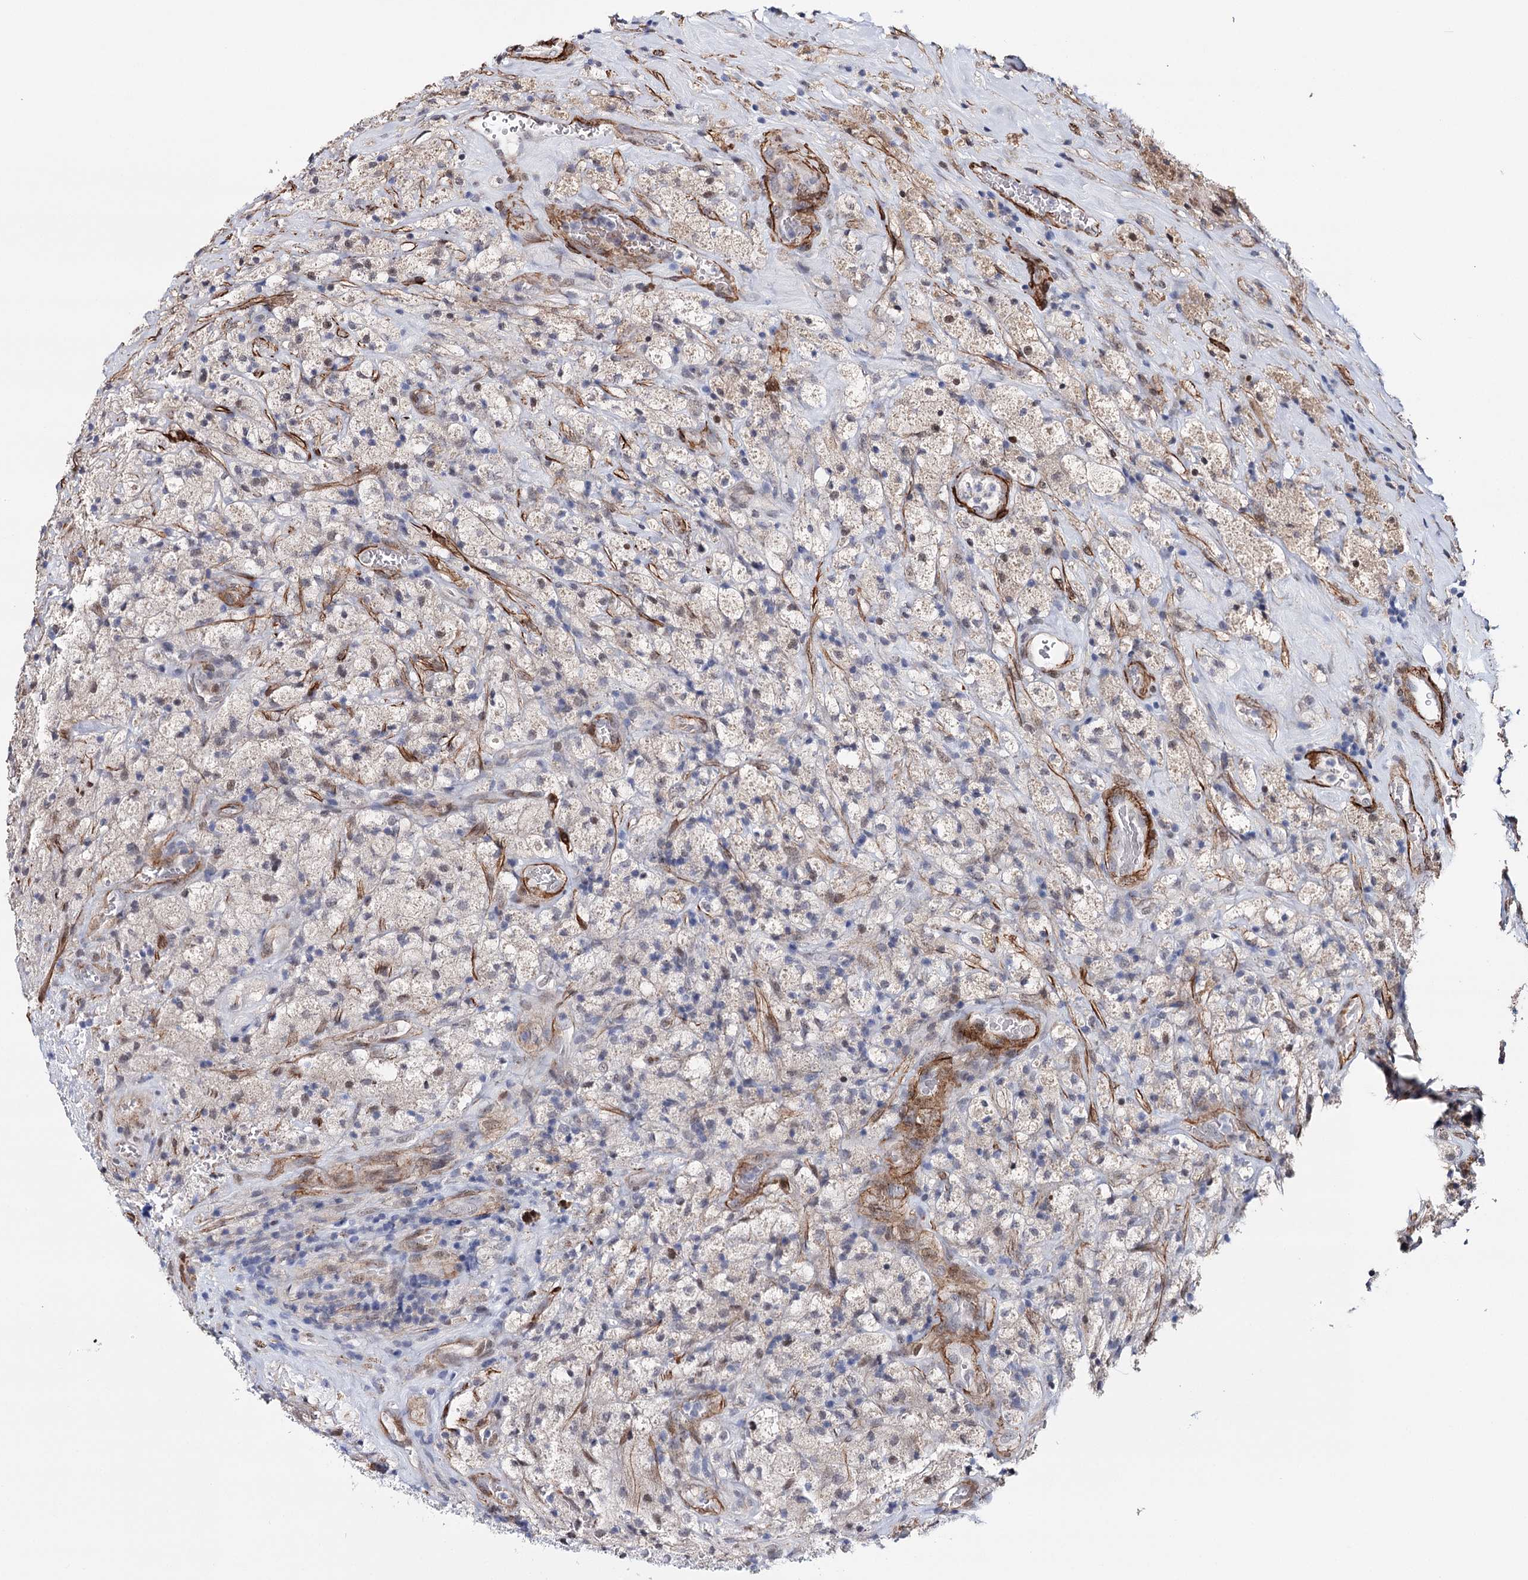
{"staining": {"intensity": "negative", "quantity": "none", "location": "none"}, "tissue": "glioma", "cell_type": "Tumor cells", "image_type": "cancer", "snomed": [{"axis": "morphology", "description": "Glioma, malignant, High grade"}, {"axis": "topography", "description": "Brain"}], "caption": "High-grade glioma (malignant) stained for a protein using immunohistochemistry (IHC) shows no positivity tumor cells.", "gene": "CFAP46", "patient": {"sex": "male", "age": 69}}